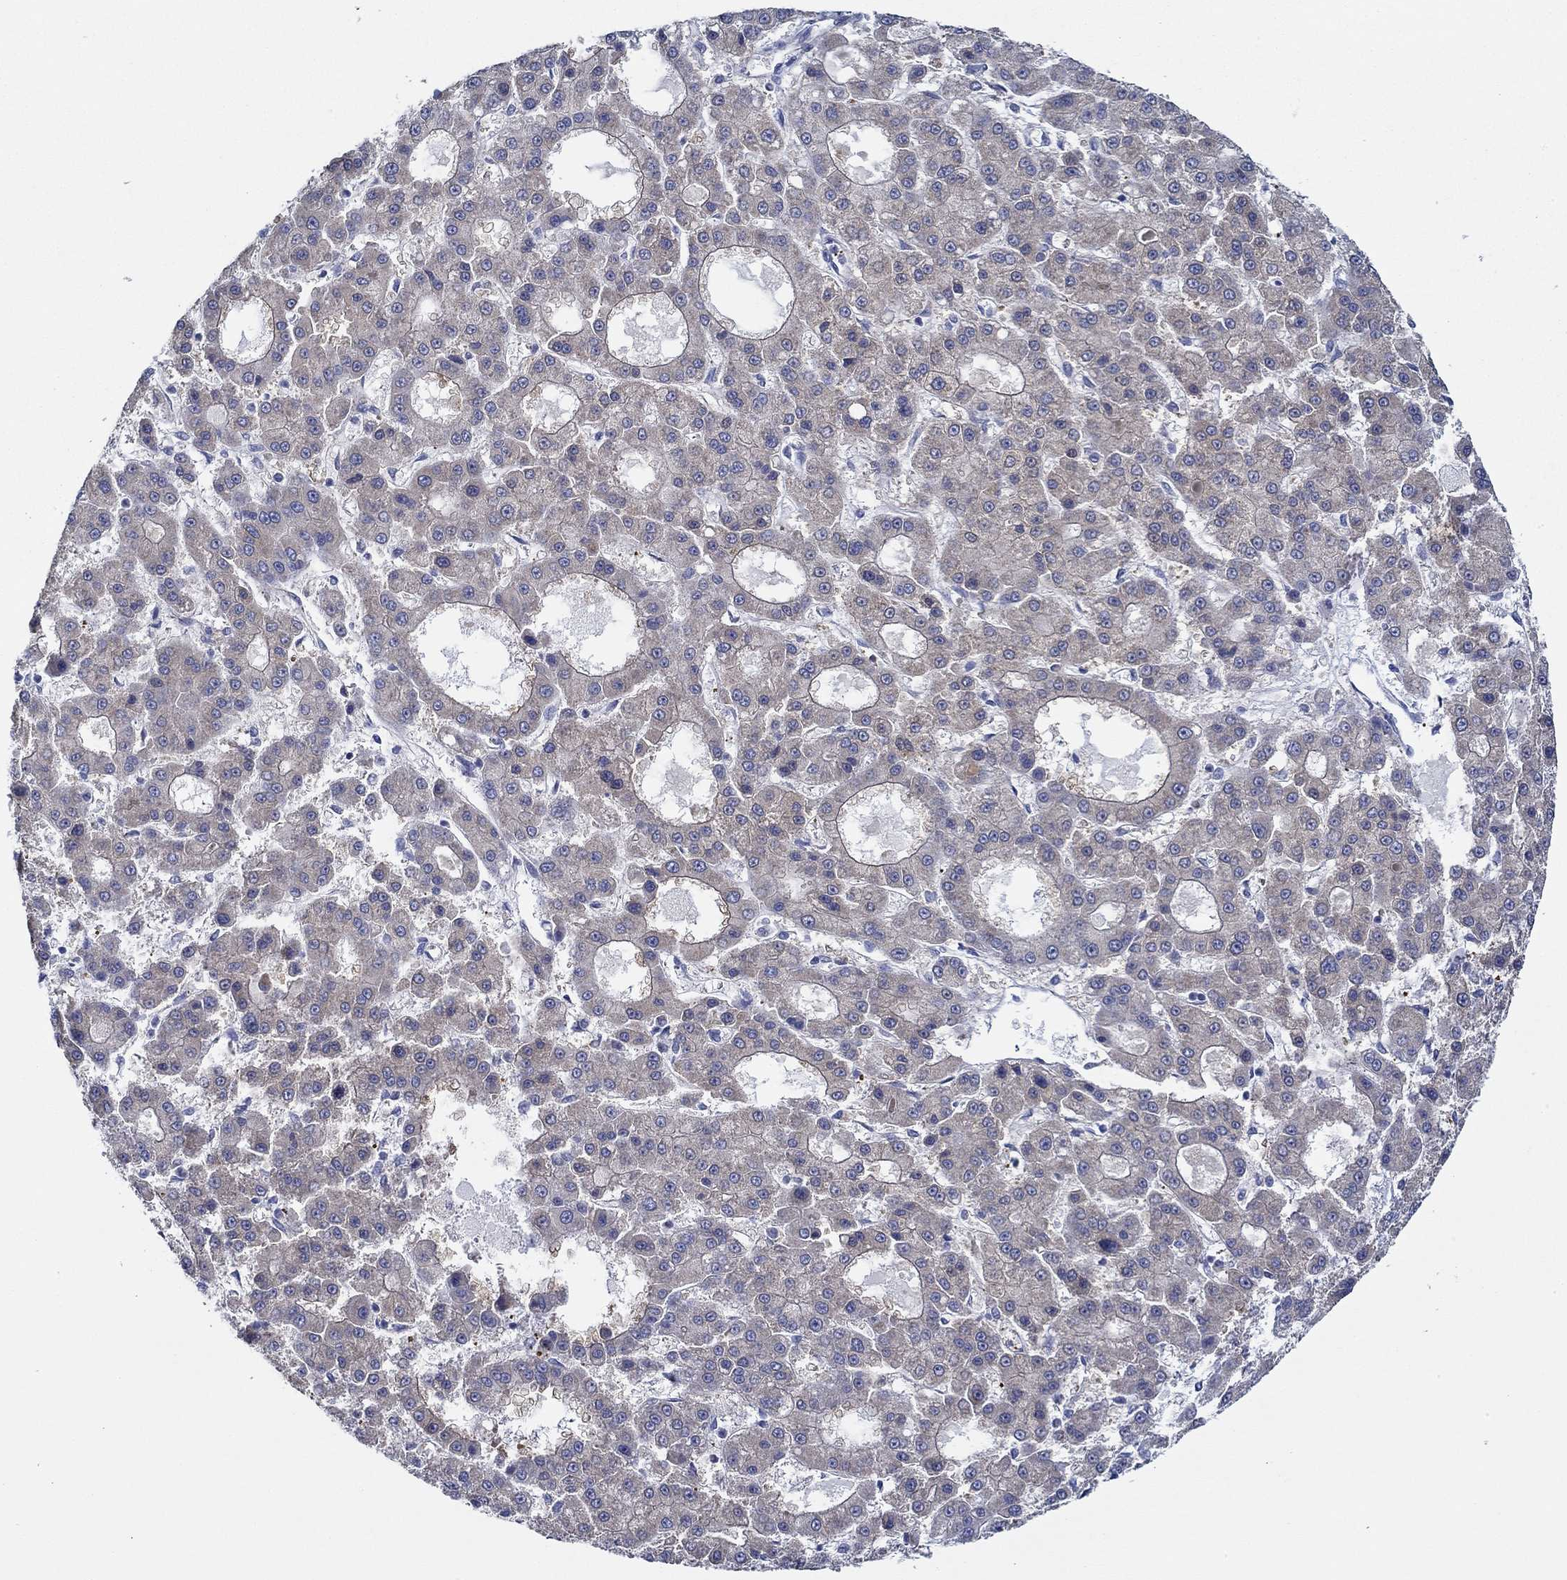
{"staining": {"intensity": "negative", "quantity": "none", "location": "none"}, "tissue": "liver cancer", "cell_type": "Tumor cells", "image_type": "cancer", "snomed": [{"axis": "morphology", "description": "Carcinoma, Hepatocellular, NOS"}, {"axis": "topography", "description": "Liver"}], "caption": "This is an immunohistochemistry (IHC) photomicrograph of human liver hepatocellular carcinoma. There is no positivity in tumor cells.", "gene": "SLC27A3", "patient": {"sex": "male", "age": 70}}